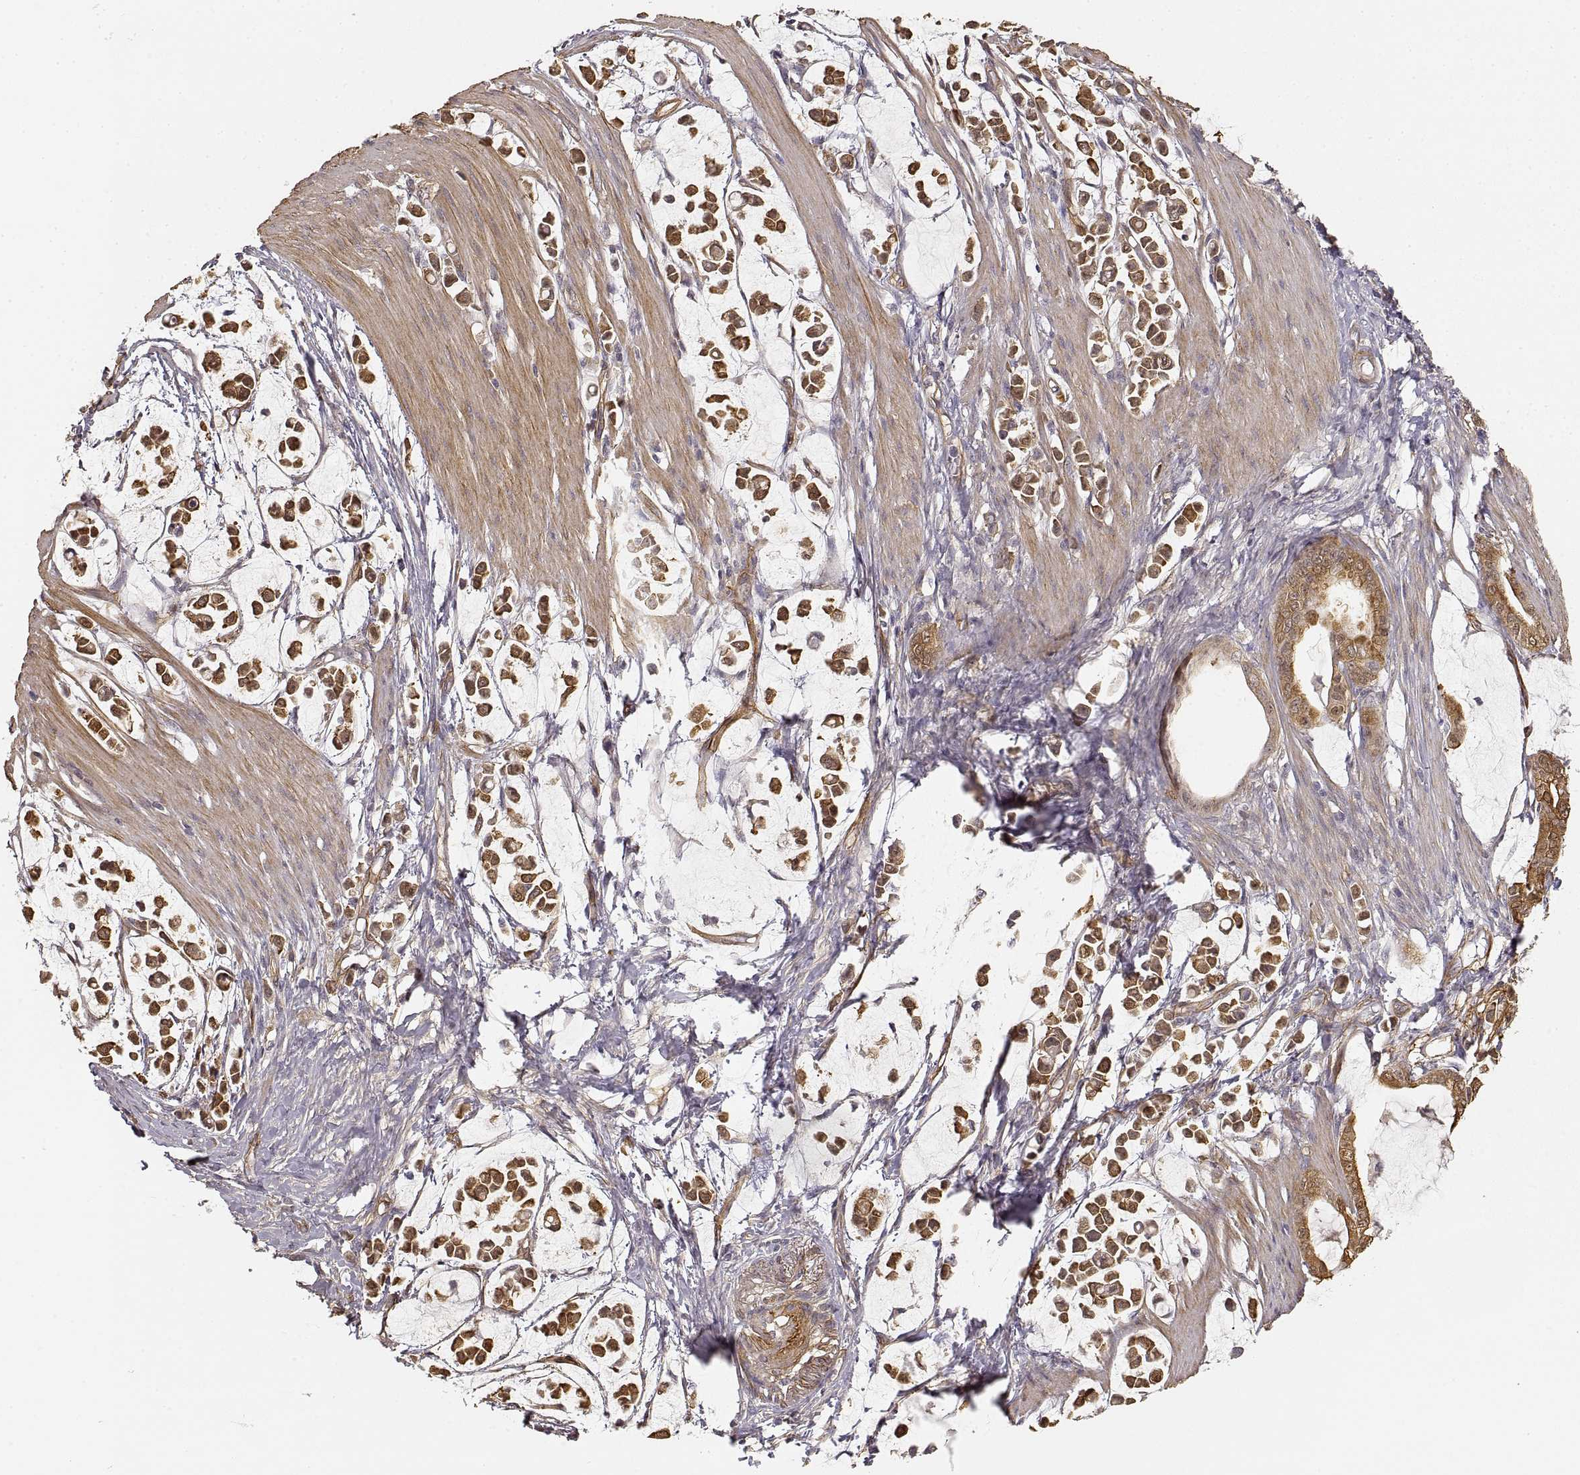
{"staining": {"intensity": "strong", "quantity": ">75%", "location": "cytoplasmic/membranous"}, "tissue": "stomach cancer", "cell_type": "Tumor cells", "image_type": "cancer", "snomed": [{"axis": "morphology", "description": "Adenocarcinoma, NOS"}, {"axis": "topography", "description": "Stomach"}], "caption": "About >75% of tumor cells in human adenocarcinoma (stomach) show strong cytoplasmic/membranous protein staining as visualized by brown immunohistochemical staining.", "gene": "LAMA4", "patient": {"sex": "male", "age": 82}}